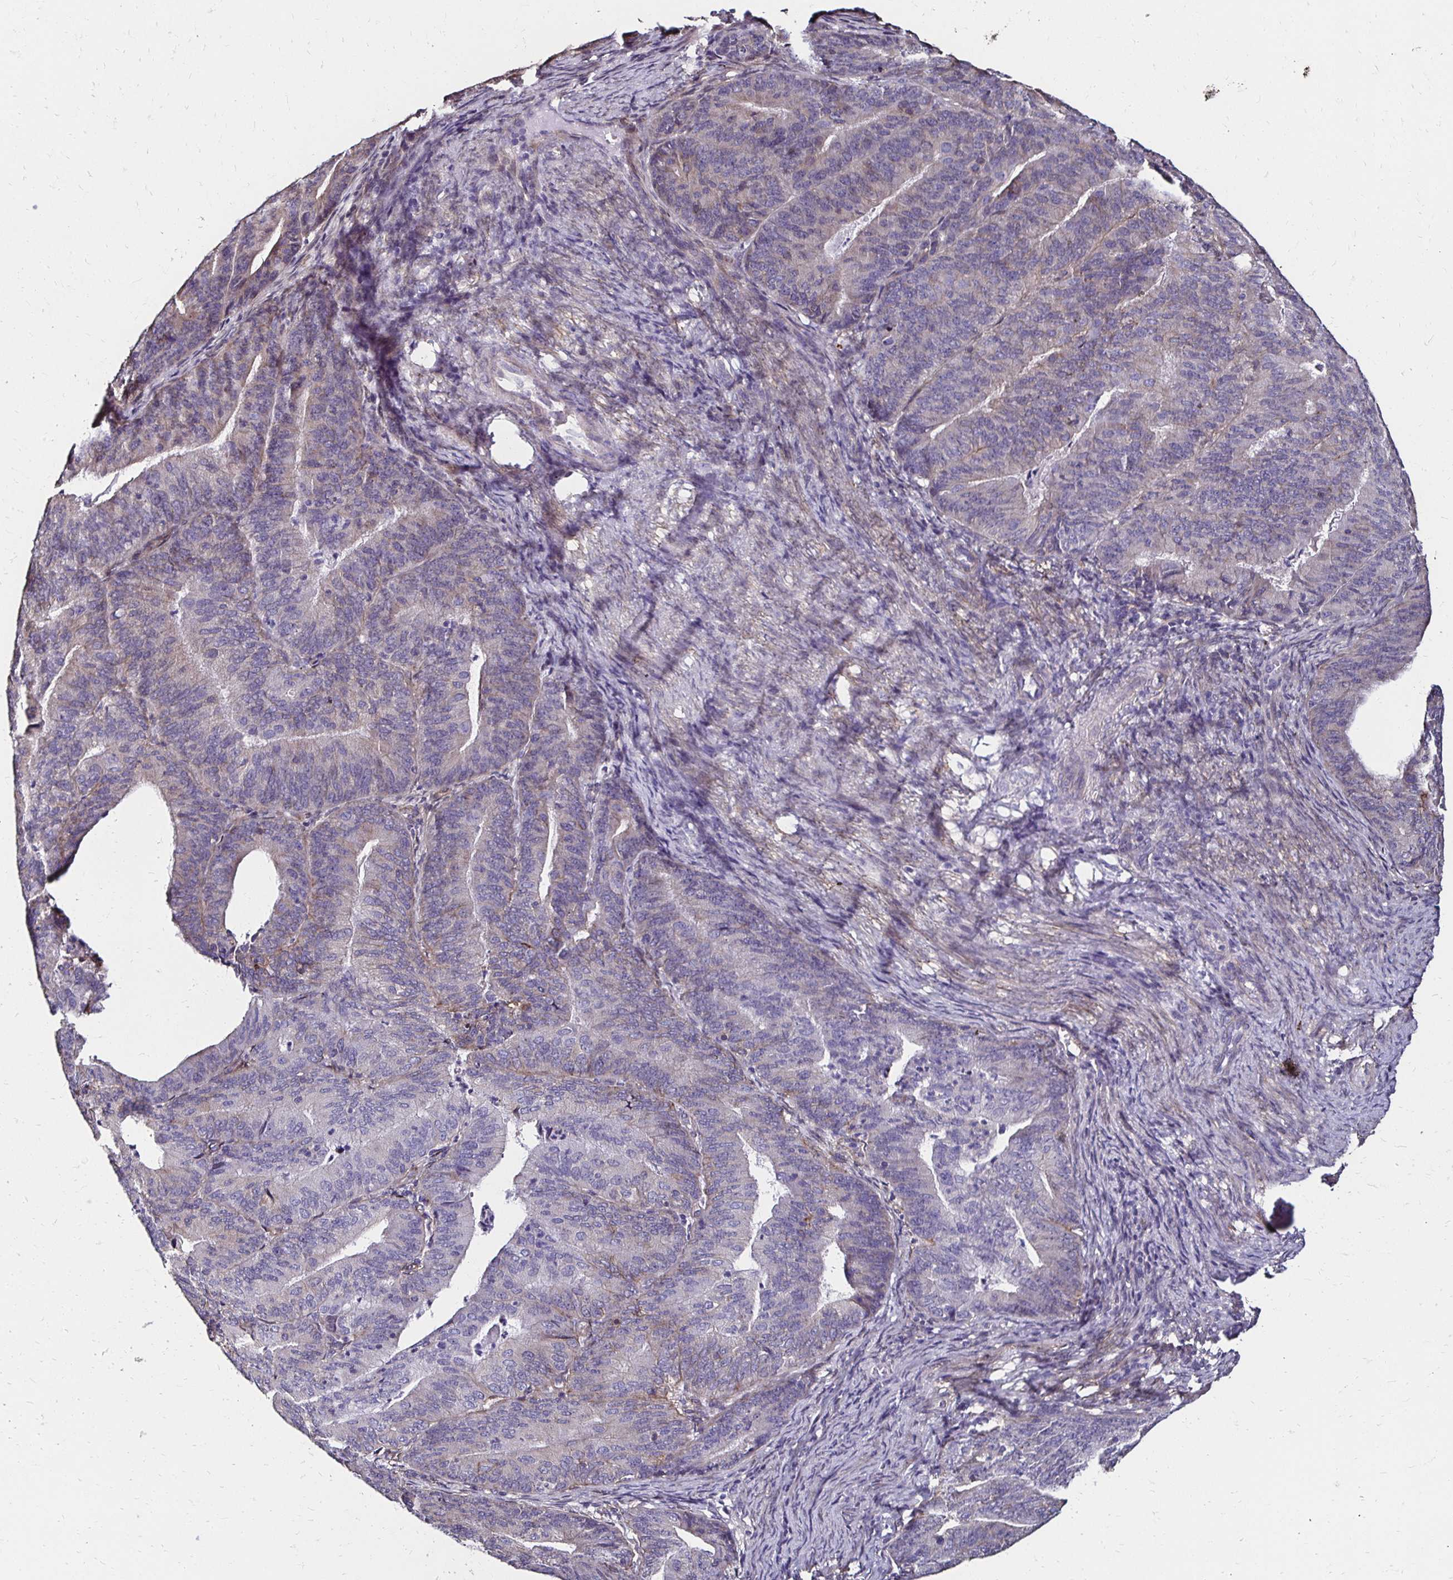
{"staining": {"intensity": "negative", "quantity": "none", "location": "none"}, "tissue": "endometrial cancer", "cell_type": "Tumor cells", "image_type": "cancer", "snomed": [{"axis": "morphology", "description": "Adenocarcinoma, NOS"}, {"axis": "topography", "description": "Endometrium"}], "caption": "High power microscopy image of an immunohistochemistry (IHC) histopathology image of endometrial adenocarcinoma, revealing no significant expression in tumor cells.", "gene": "ITGB1", "patient": {"sex": "female", "age": 57}}